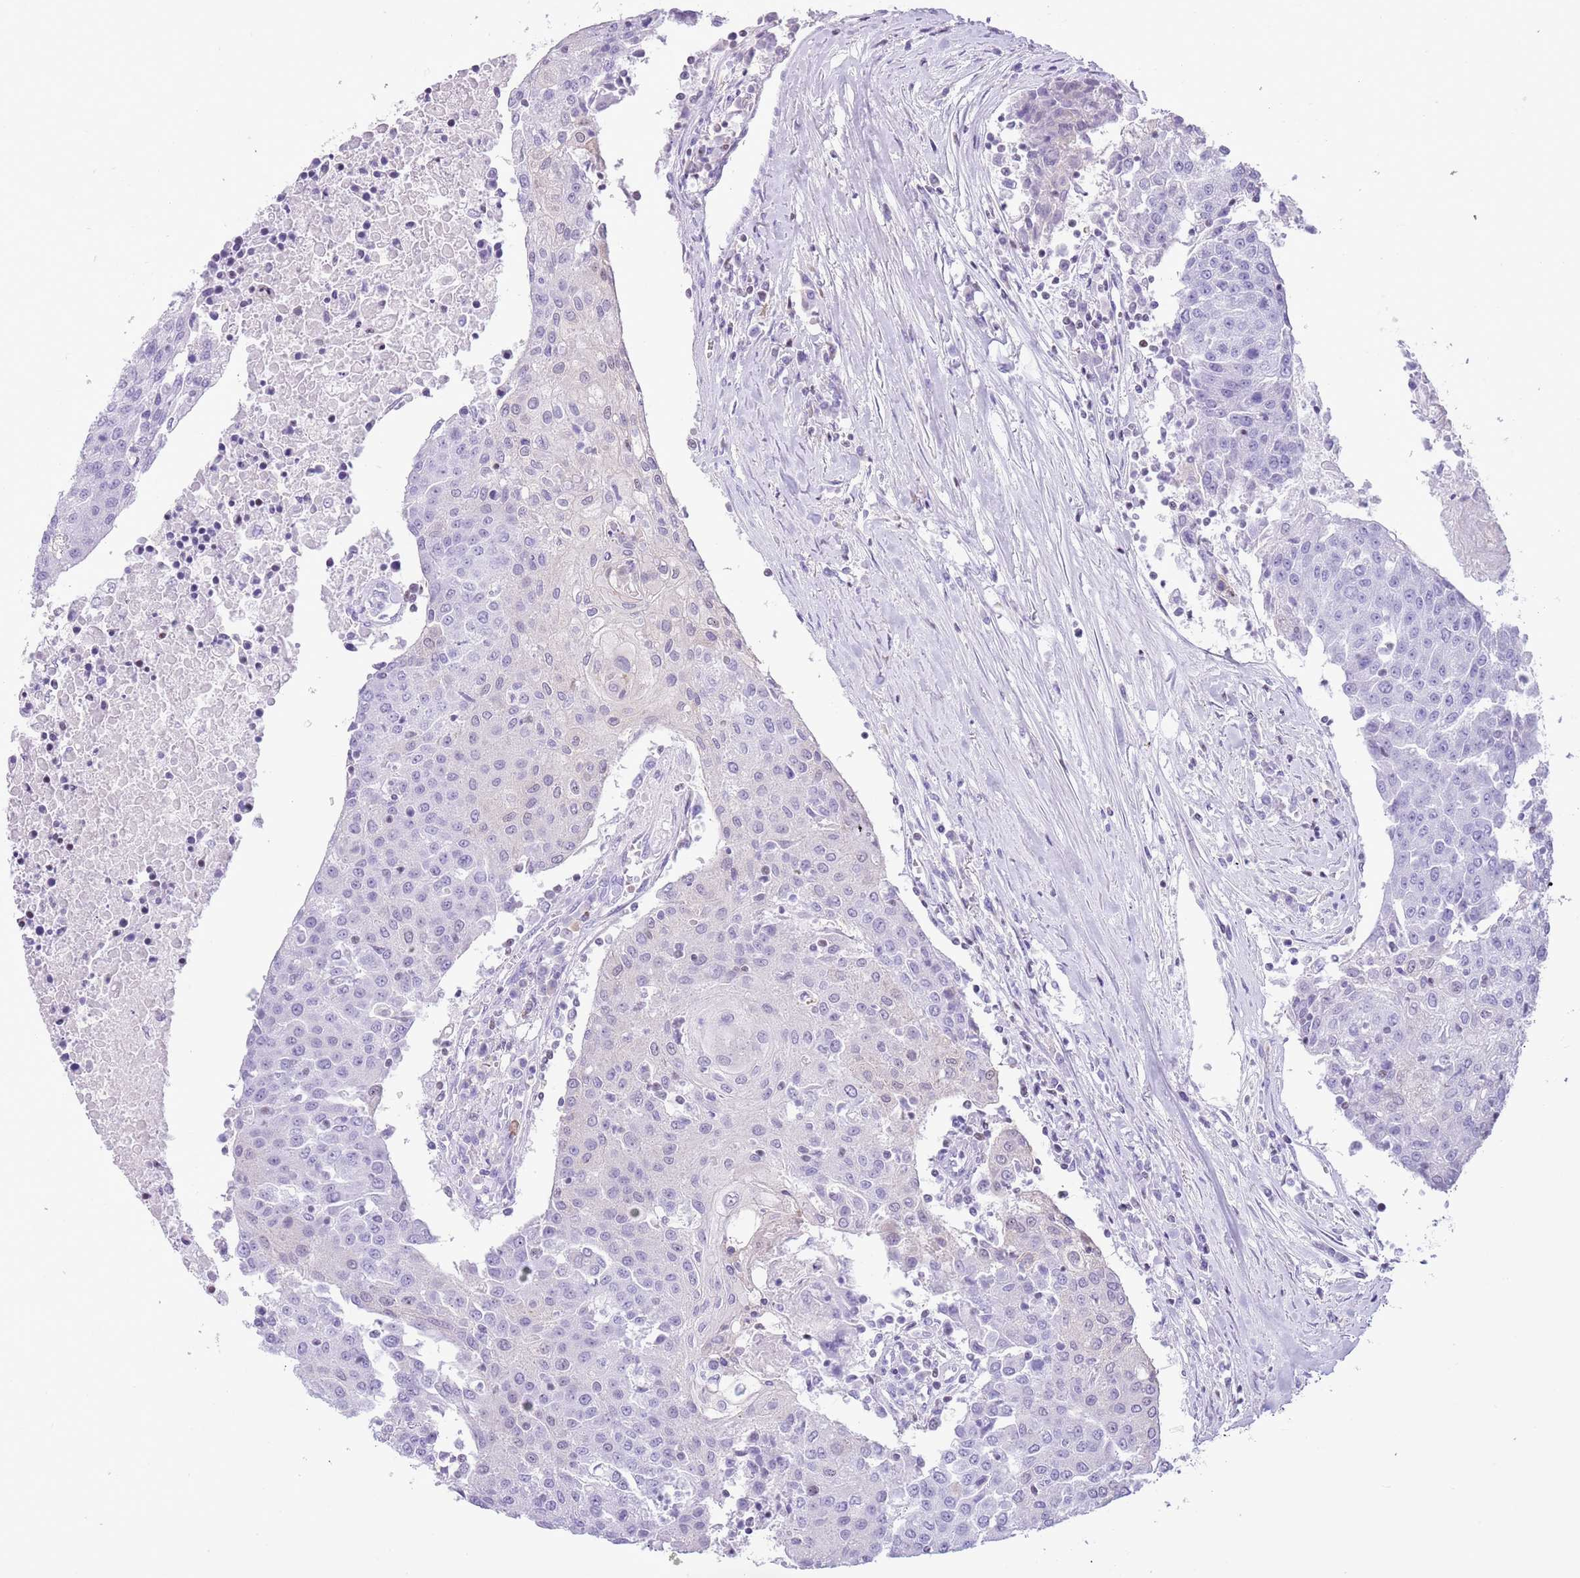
{"staining": {"intensity": "negative", "quantity": "none", "location": "none"}, "tissue": "urothelial cancer", "cell_type": "Tumor cells", "image_type": "cancer", "snomed": [{"axis": "morphology", "description": "Urothelial carcinoma, High grade"}, {"axis": "topography", "description": "Urinary bladder"}], "caption": "The image exhibits no significant staining in tumor cells of urothelial cancer. The staining was performed using DAB to visualize the protein expression in brown, while the nuclei were stained in blue with hematoxylin (Magnification: 20x).", "gene": "BCL11B", "patient": {"sex": "female", "age": 85}}